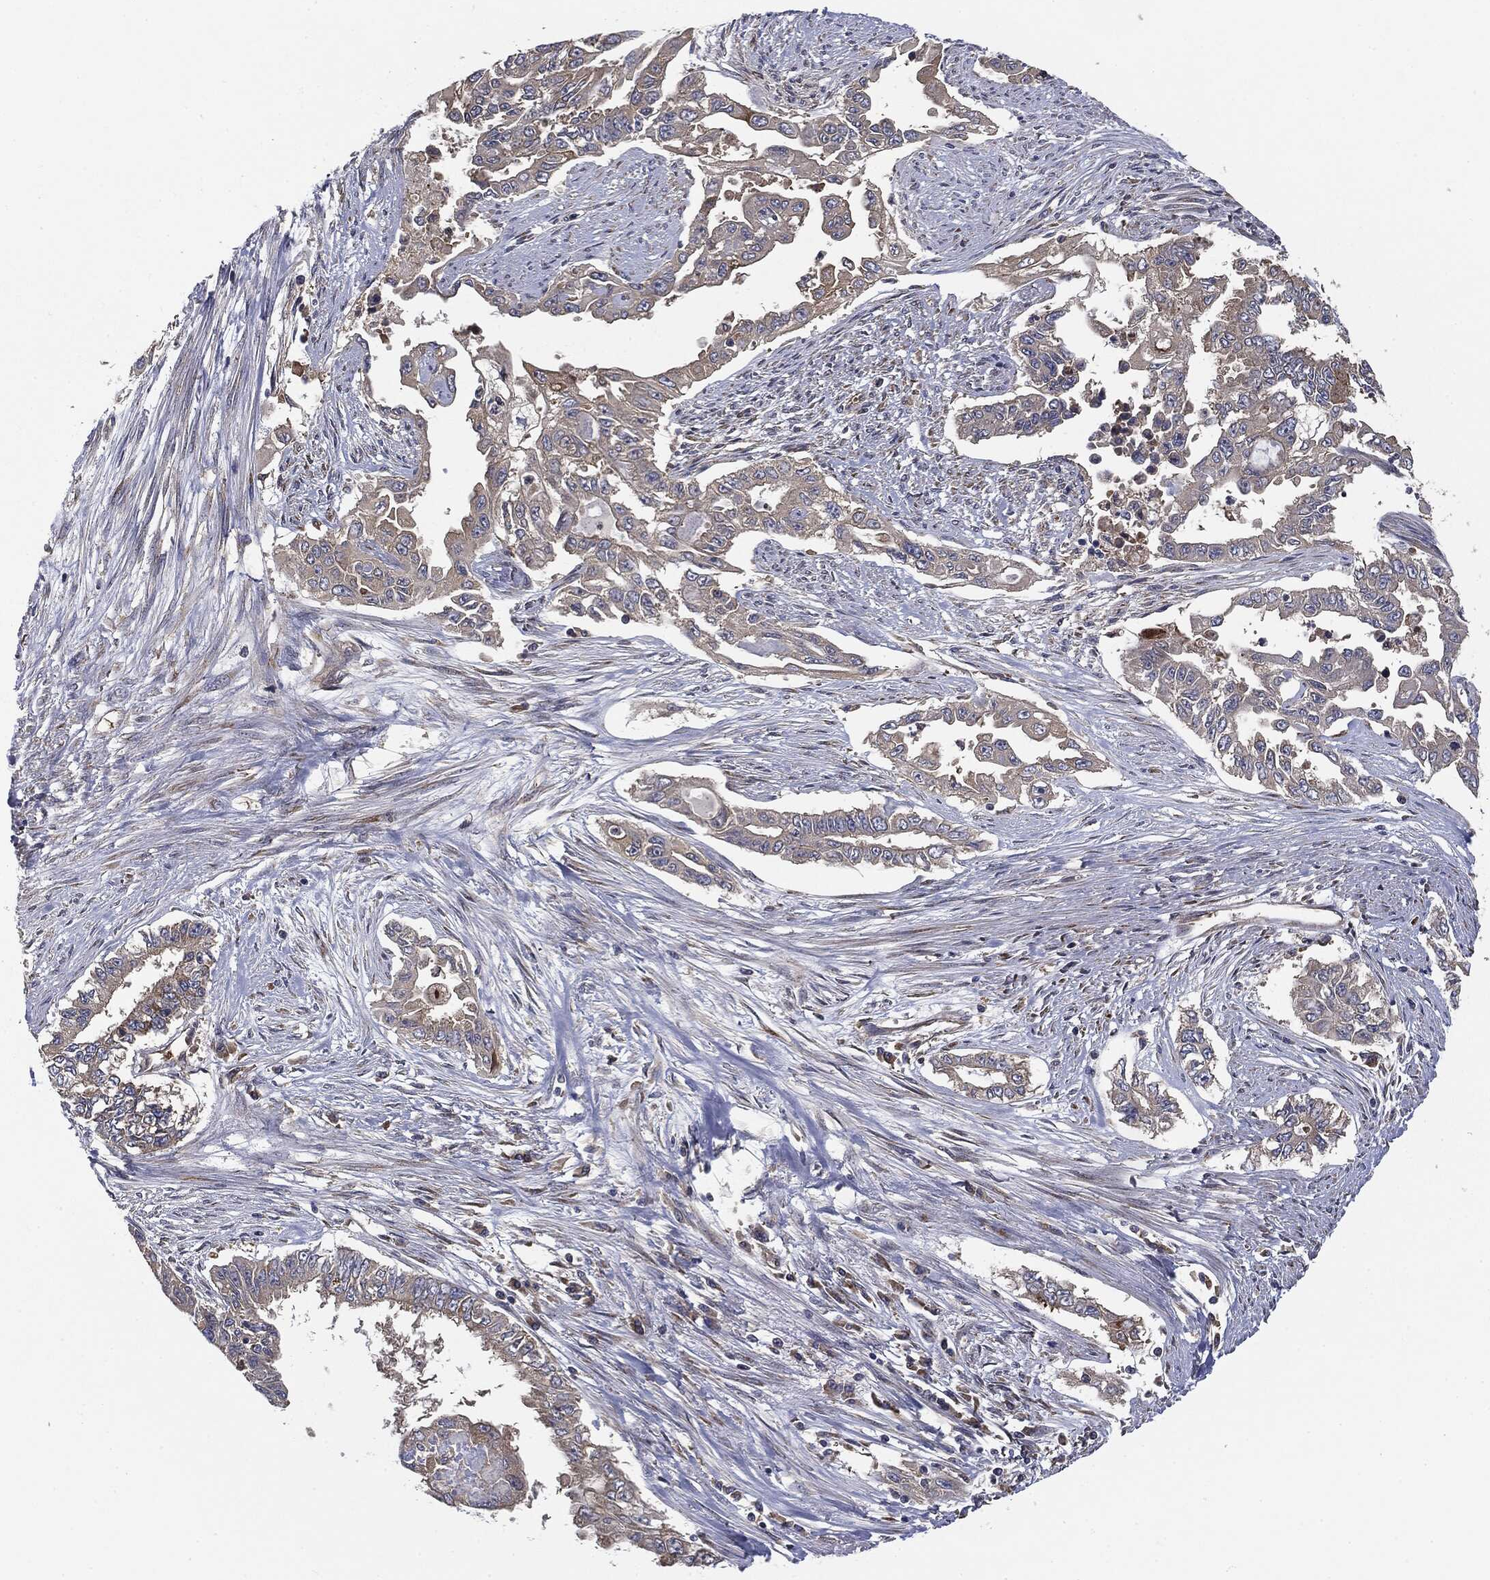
{"staining": {"intensity": "negative", "quantity": "none", "location": "none"}, "tissue": "endometrial cancer", "cell_type": "Tumor cells", "image_type": "cancer", "snomed": [{"axis": "morphology", "description": "Adenocarcinoma, NOS"}, {"axis": "topography", "description": "Uterus"}], "caption": "A micrograph of endometrial adenocarcinoma stained for a protein shows no brown staining in tumor cells. The staining was performed using DAB to visualize the protein expression in brown, while the nuclei were stained in blue with hematoxylin (Magnification: 20x).", "gene": "EIF2AK2", "patient": {"sex": "female", "age": 59}}